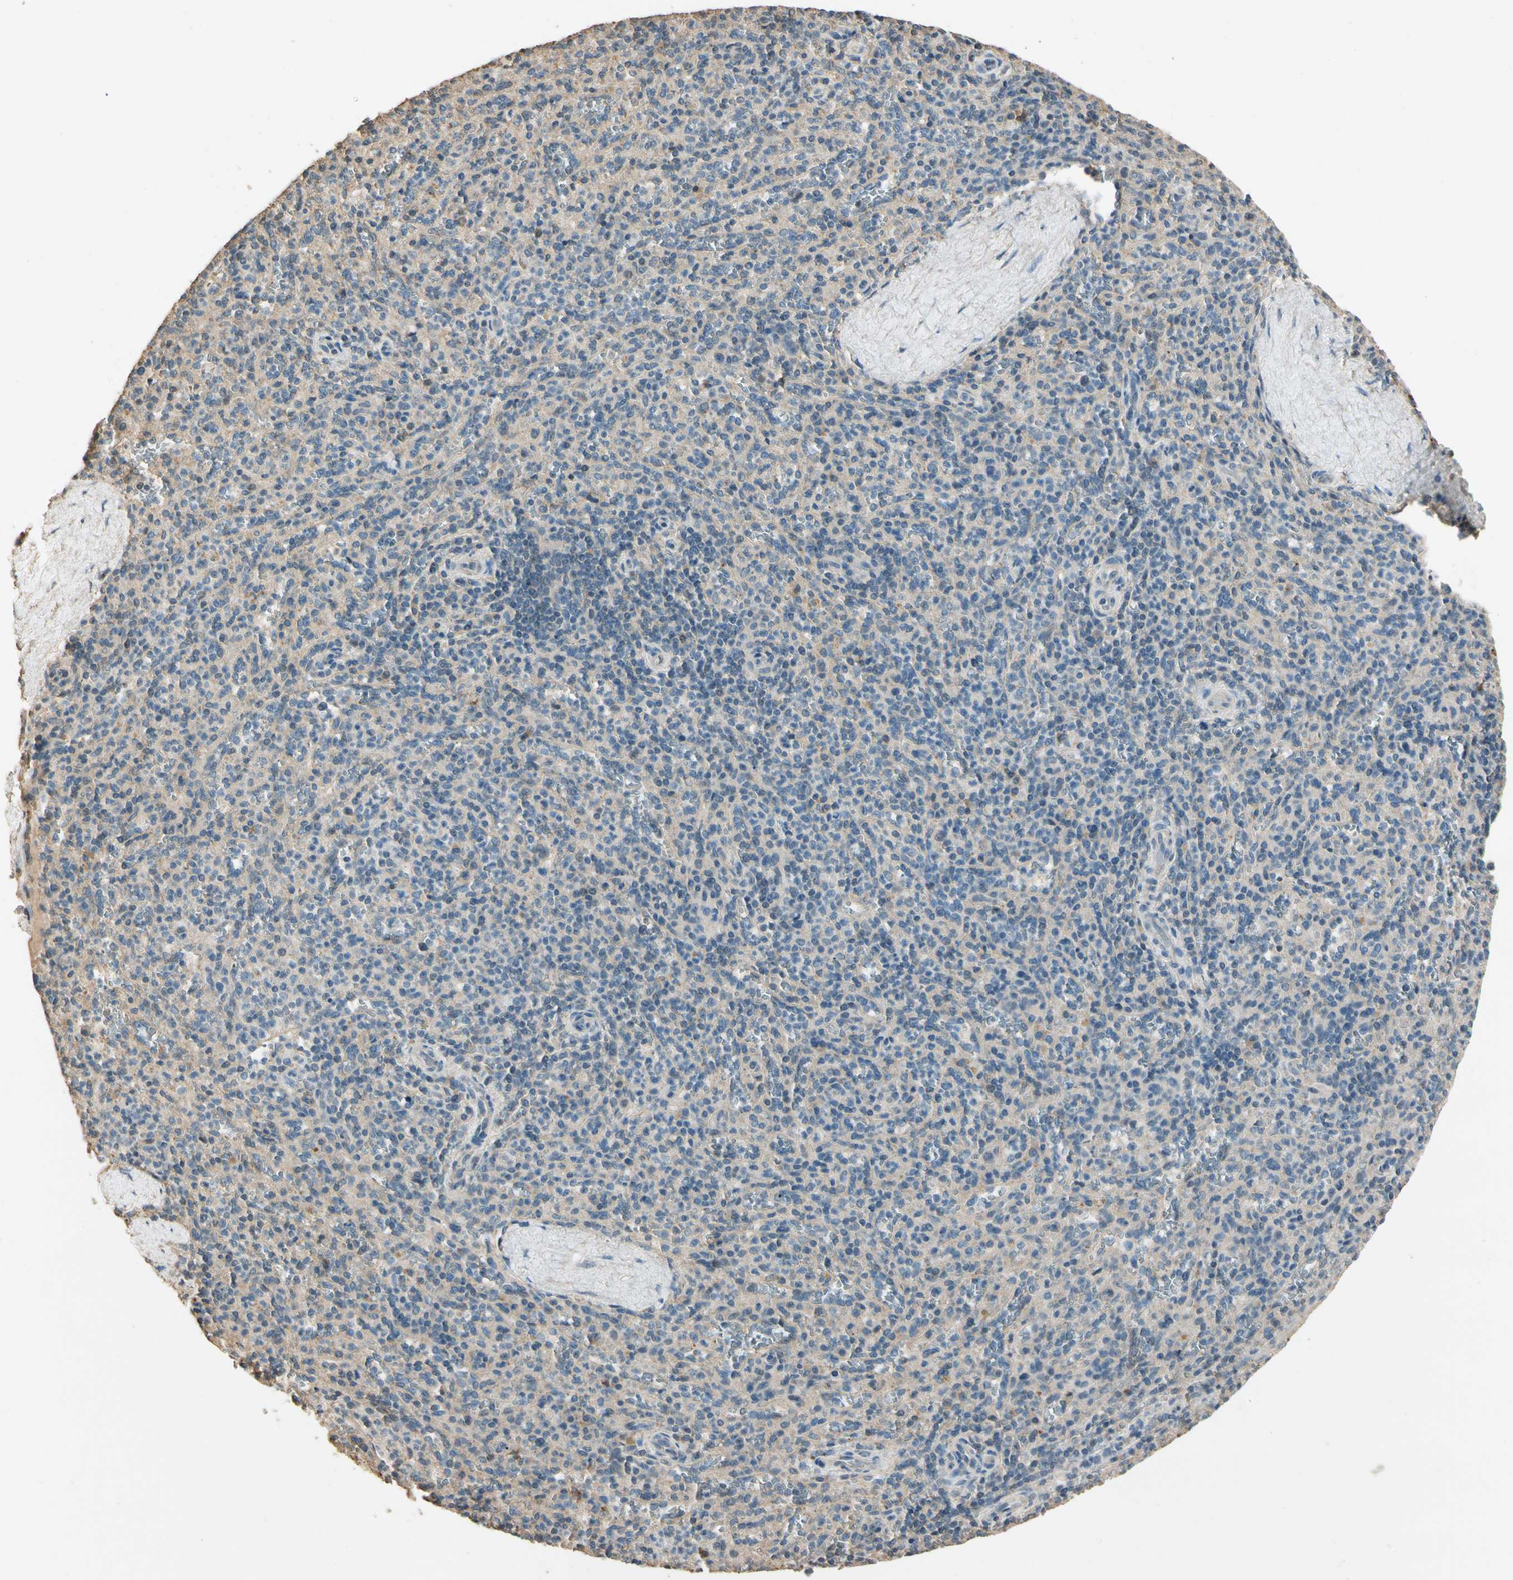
{"staining": {"intensity": "weak", "quantity": ">75%", "location": "cytoplasmic/membranous"}, "tissue": "spleen", "cell_type": "Cells in red pulp", "image_type": "normal", "snomed": [{"axis": "morphology", "description": "Normal tissue, NOS"}, {"axis": "topography", "description": "Spleen"}], "caption": "Unremarkable spleen demonstrates weak cytoplasmic/membranous expression in about >75% of cells in red pulp.", "gene": "CDH6", "patient": {"sex": "male", "age": 36}}